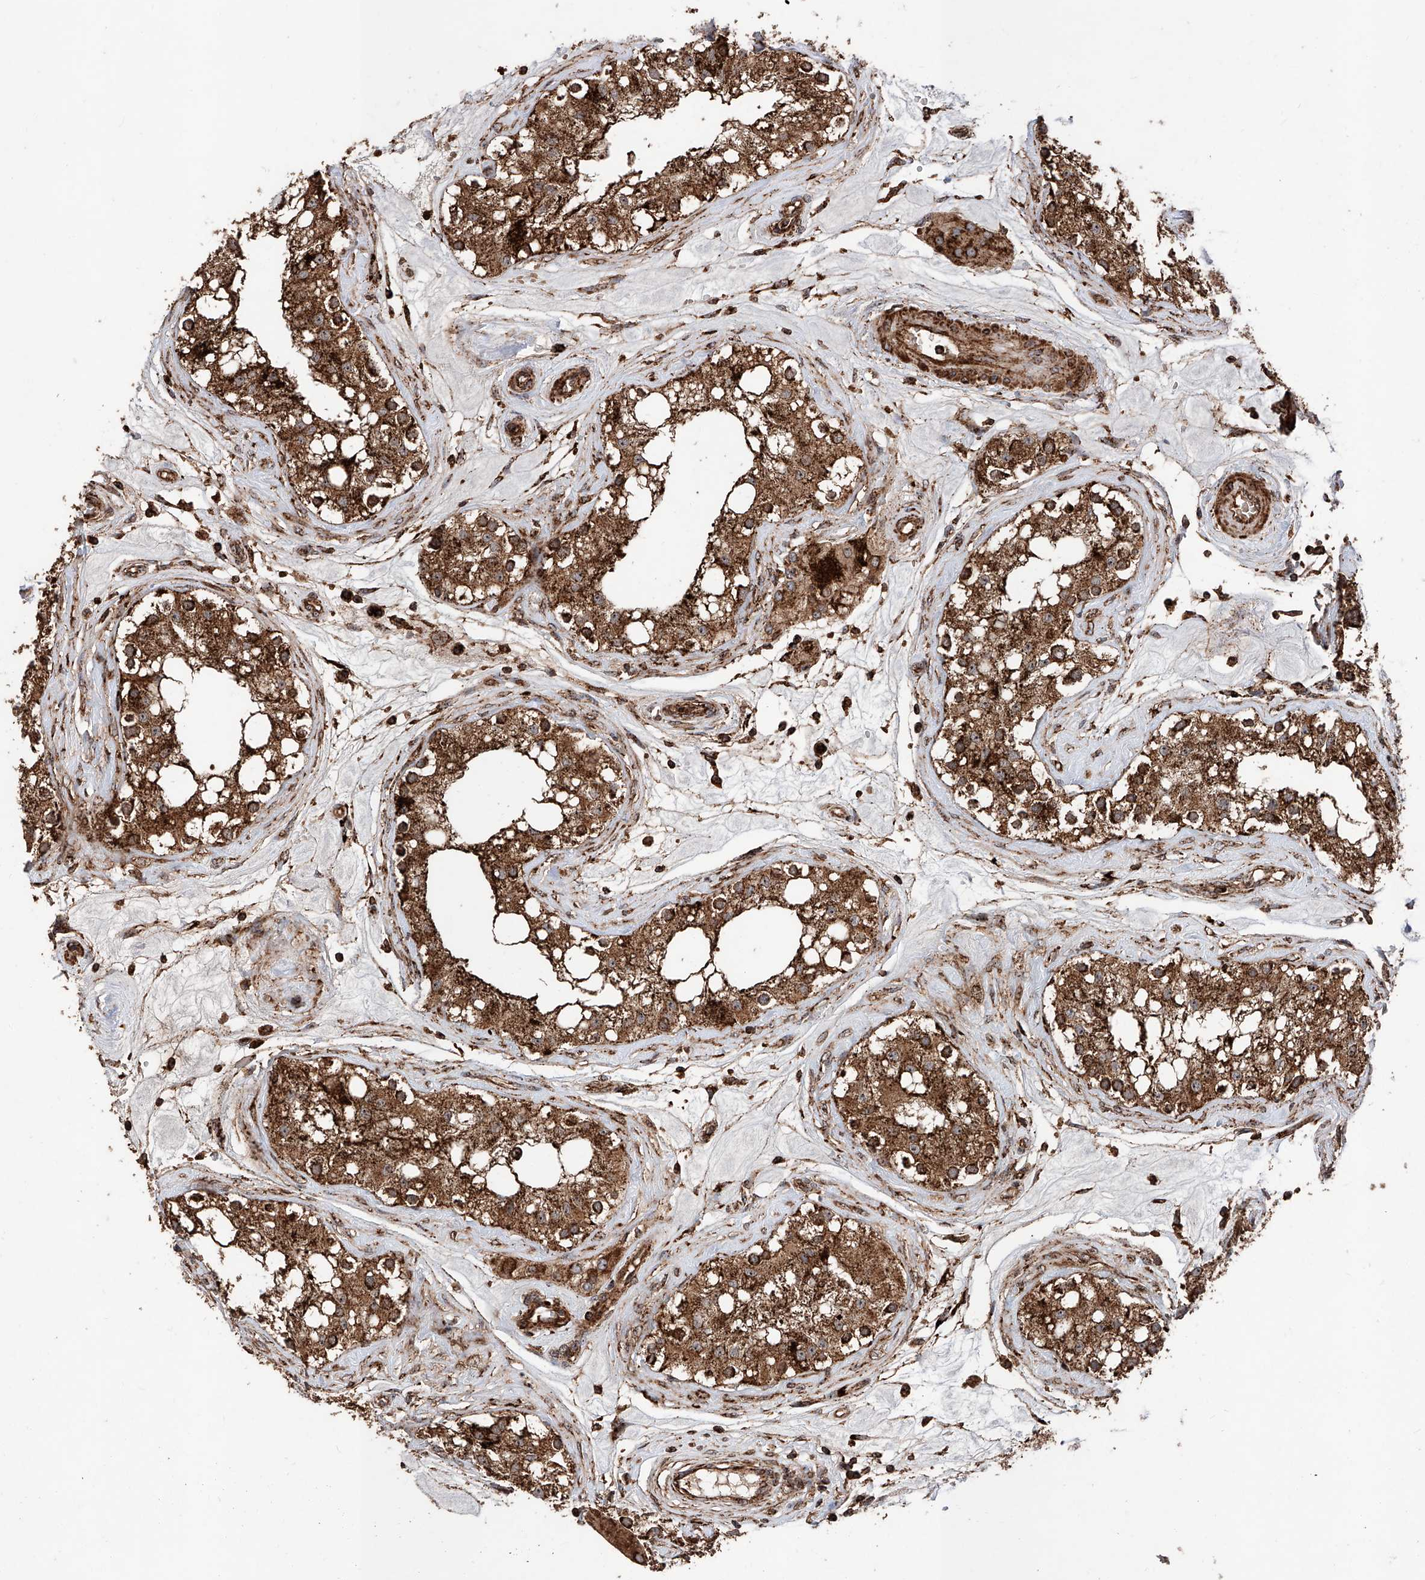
{"staining": {"intensity": "strong", "quantity": ">75%", "location": "cytoplasmic/membranous"}, "tissue": "testis", "cell_type": "Cells in seminiferous ducts", "image_type": "normal", "snomed": [{"axis": "morphology", "description": "Normal tissue, NOS"}, {"axis": "topography", "description": "Testis"}], "caption": "A brown stain labels strong cytoplasmic/membranous positivity of a protein in cells in seminiferous ducts of unremarkable human testis. Immunohistochemistry stains the protein of interest in brown and the nuclei are stained blue.", "gene": "PISD", "patient": {"sex": "male", "age": 84}}